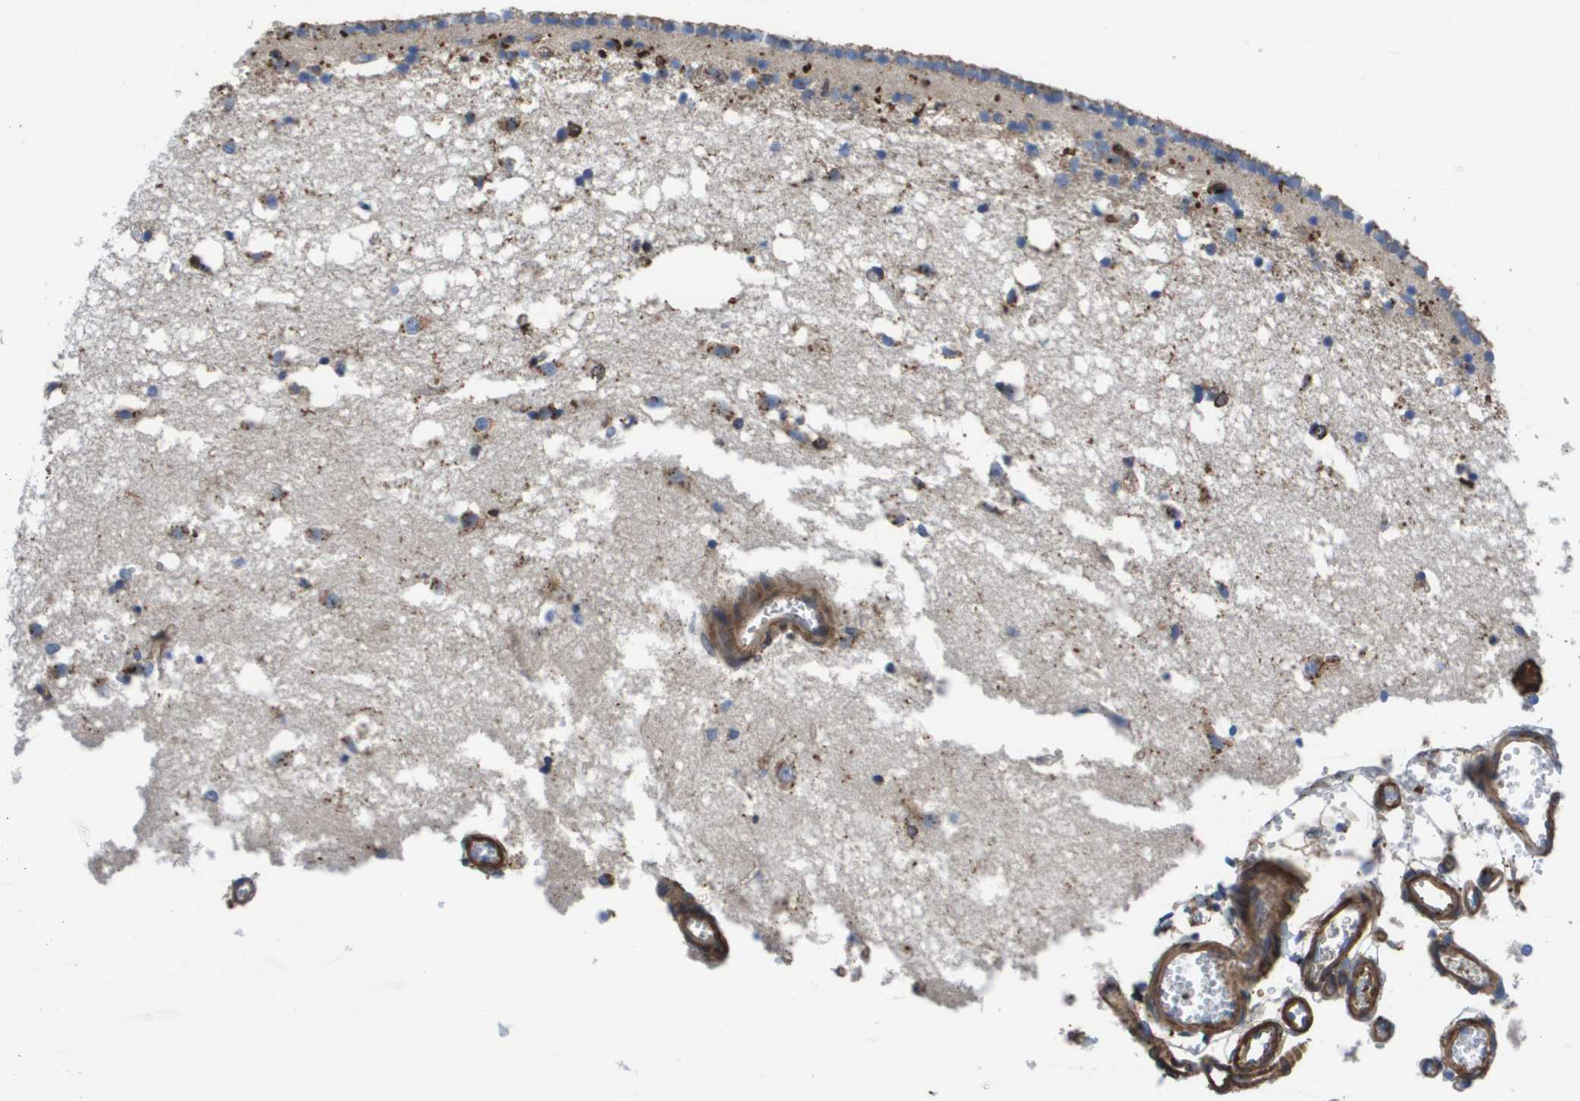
{"staining": {"intensity": "moderate", "quantity": "25%-75%", "location": "cytoplasmic/membranous"}, "tissue": "caudate", "cell_type": "Glial cells", "image_type": "normal", "snomed": [{"axis": "morphology", "description": "Normal tissue, NOS"}, {"axis": "topography", "description": "Lateral ventricle wall"}], "caption": "Caudate was stained to show a protein in brown. There is medium levels of moderate cytoplasmic/membranous expression in about 25%-75% of glial cells.", "gene": "SLC37A2", "patient": {"sex": "male", "age": 45}}